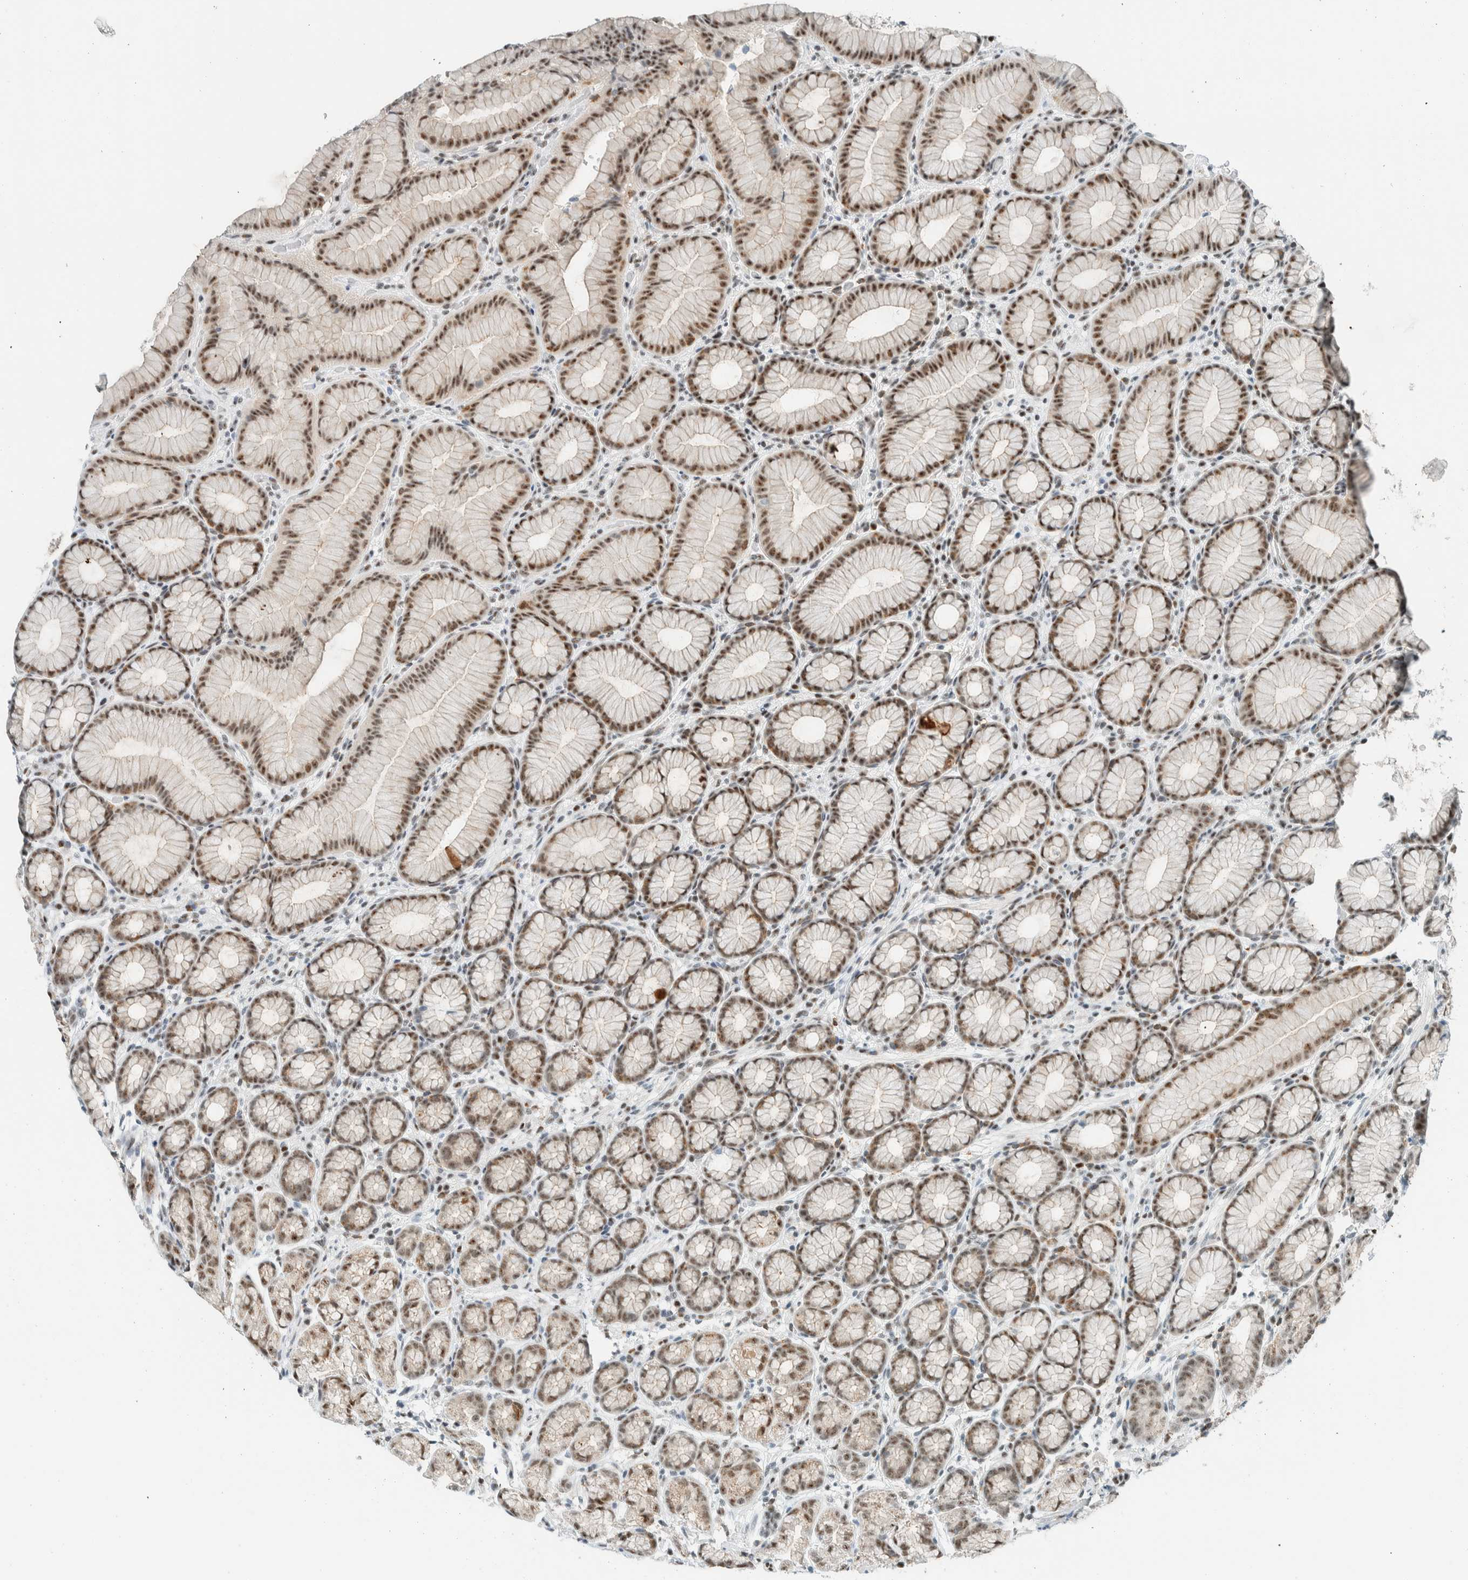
{"staining": {"intensity": "moderate", "quantity": ">75%", "location": "nuclear"}, "tissue": "stomach", "cell_type": "Glandular cells", "image_type": "normal", "snomed": [{"axis": "morphology", "description": "Normal tissue, NOS"}, {"axis": "topography", "description": "Stomach"}], "caption": "IHC micrograph of unremarkable stomach: human stomach stained using immunohistochemistry (IHC) displays medium levels of moderate protein expression localized specifically in the nuclear of glandular cells, appearing as a nuclear brown color.", "gene": "CYSRT1", "patient": {"sex": "male", "age": 42}}